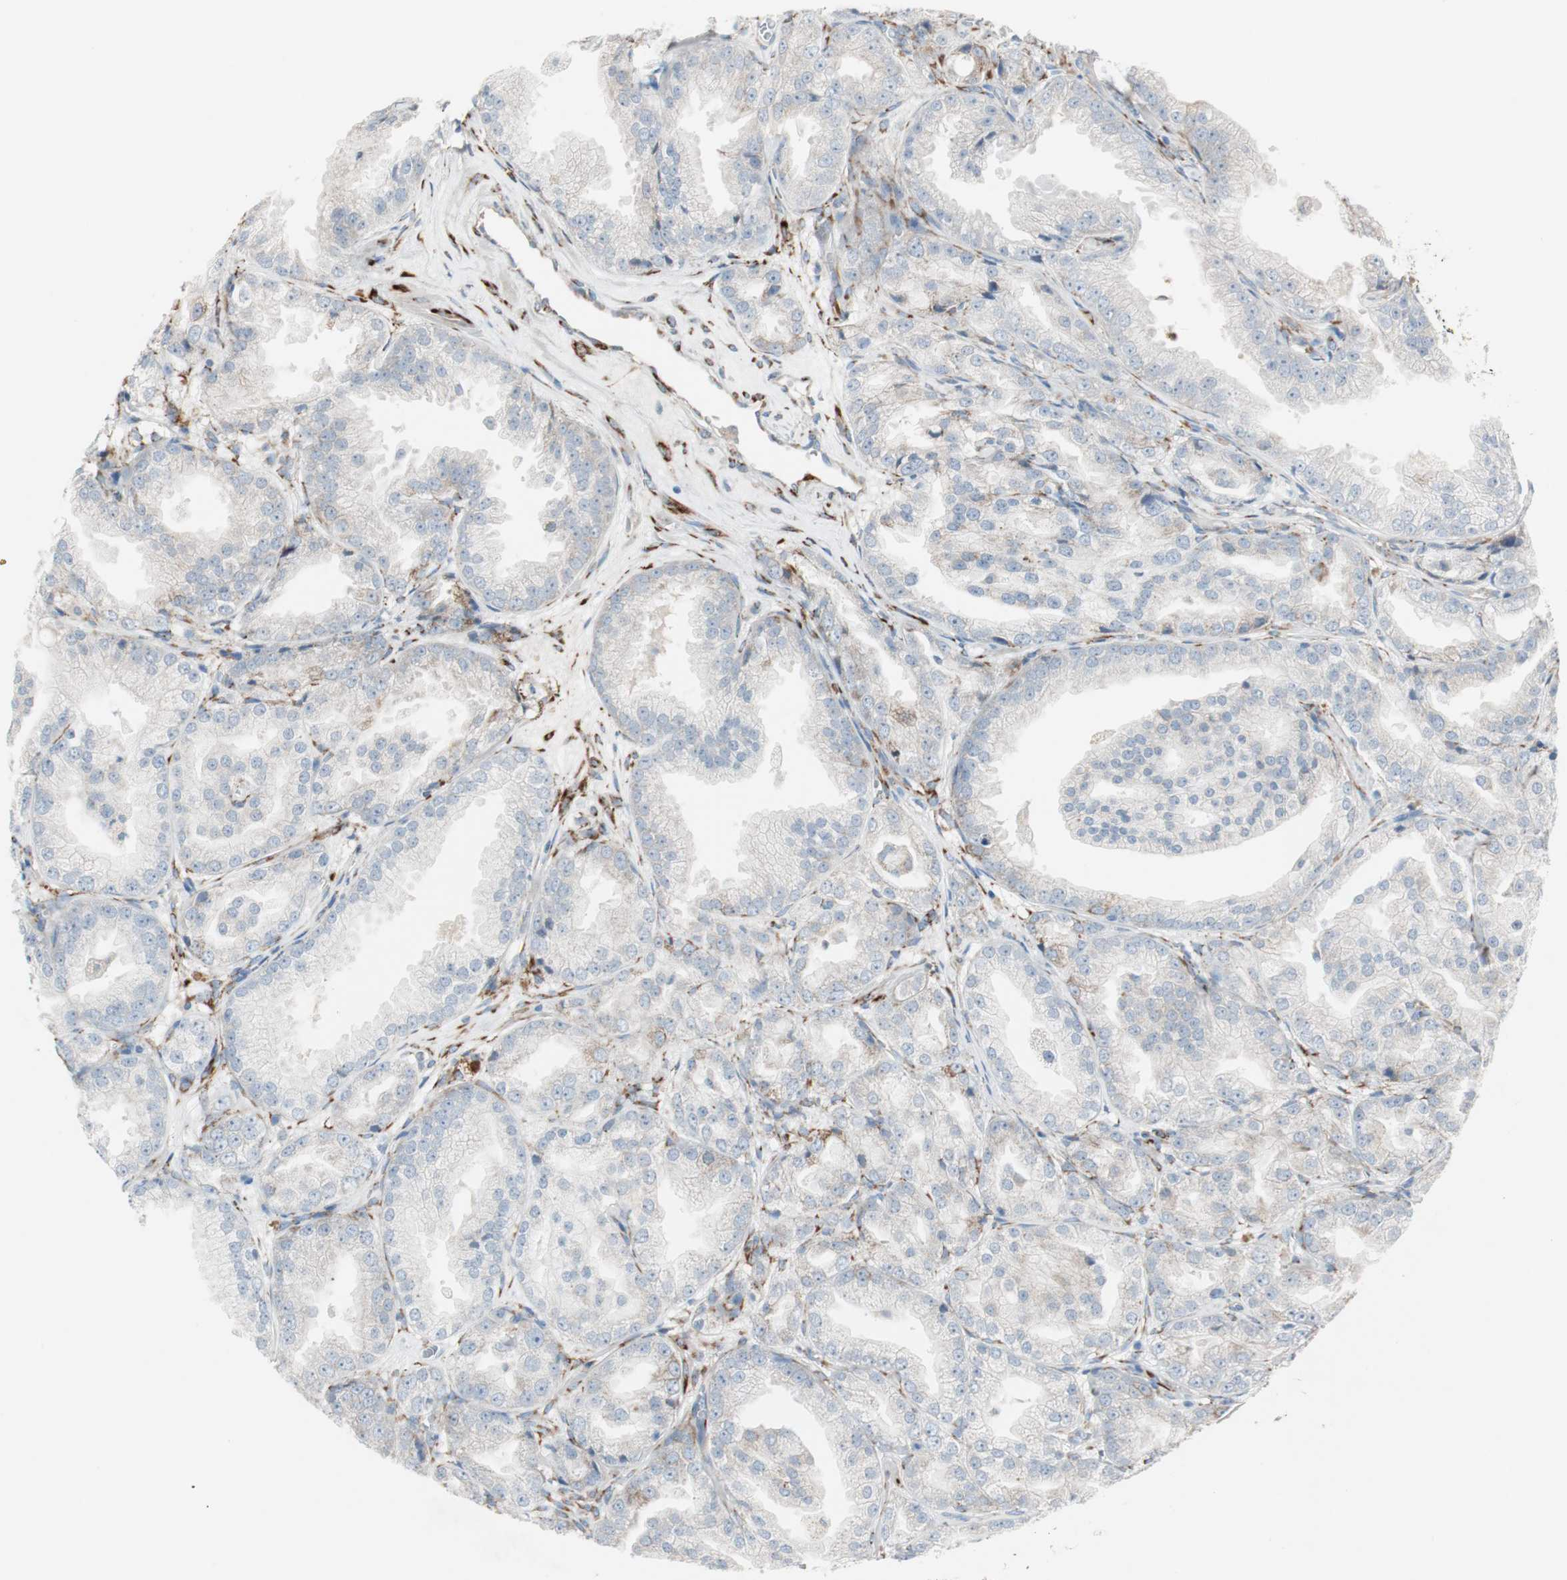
{"staining": {"intensity": "weak", "quantity": "<25%", "location": "cytoplasmic/membranous"}, "tissue": "prostate cancer", "cell_type": "Tumor cells", "image_type": "cancer", "snomed": [{"axis": "morphology", "description": "Adenocarcinoma, High grade"}, {"axis": "topography", "description": "Prostate"}], "caption": "Immunohistochemistry (IHC) of adenocarcinoma (high-grade) (prostate) displays no expression in tumor cells. (DAB (3,3'-diaminobenzidine) IHC, high magnification).", "gene": "P4HTM", "patient": {"sex": "male", "age": 61}}